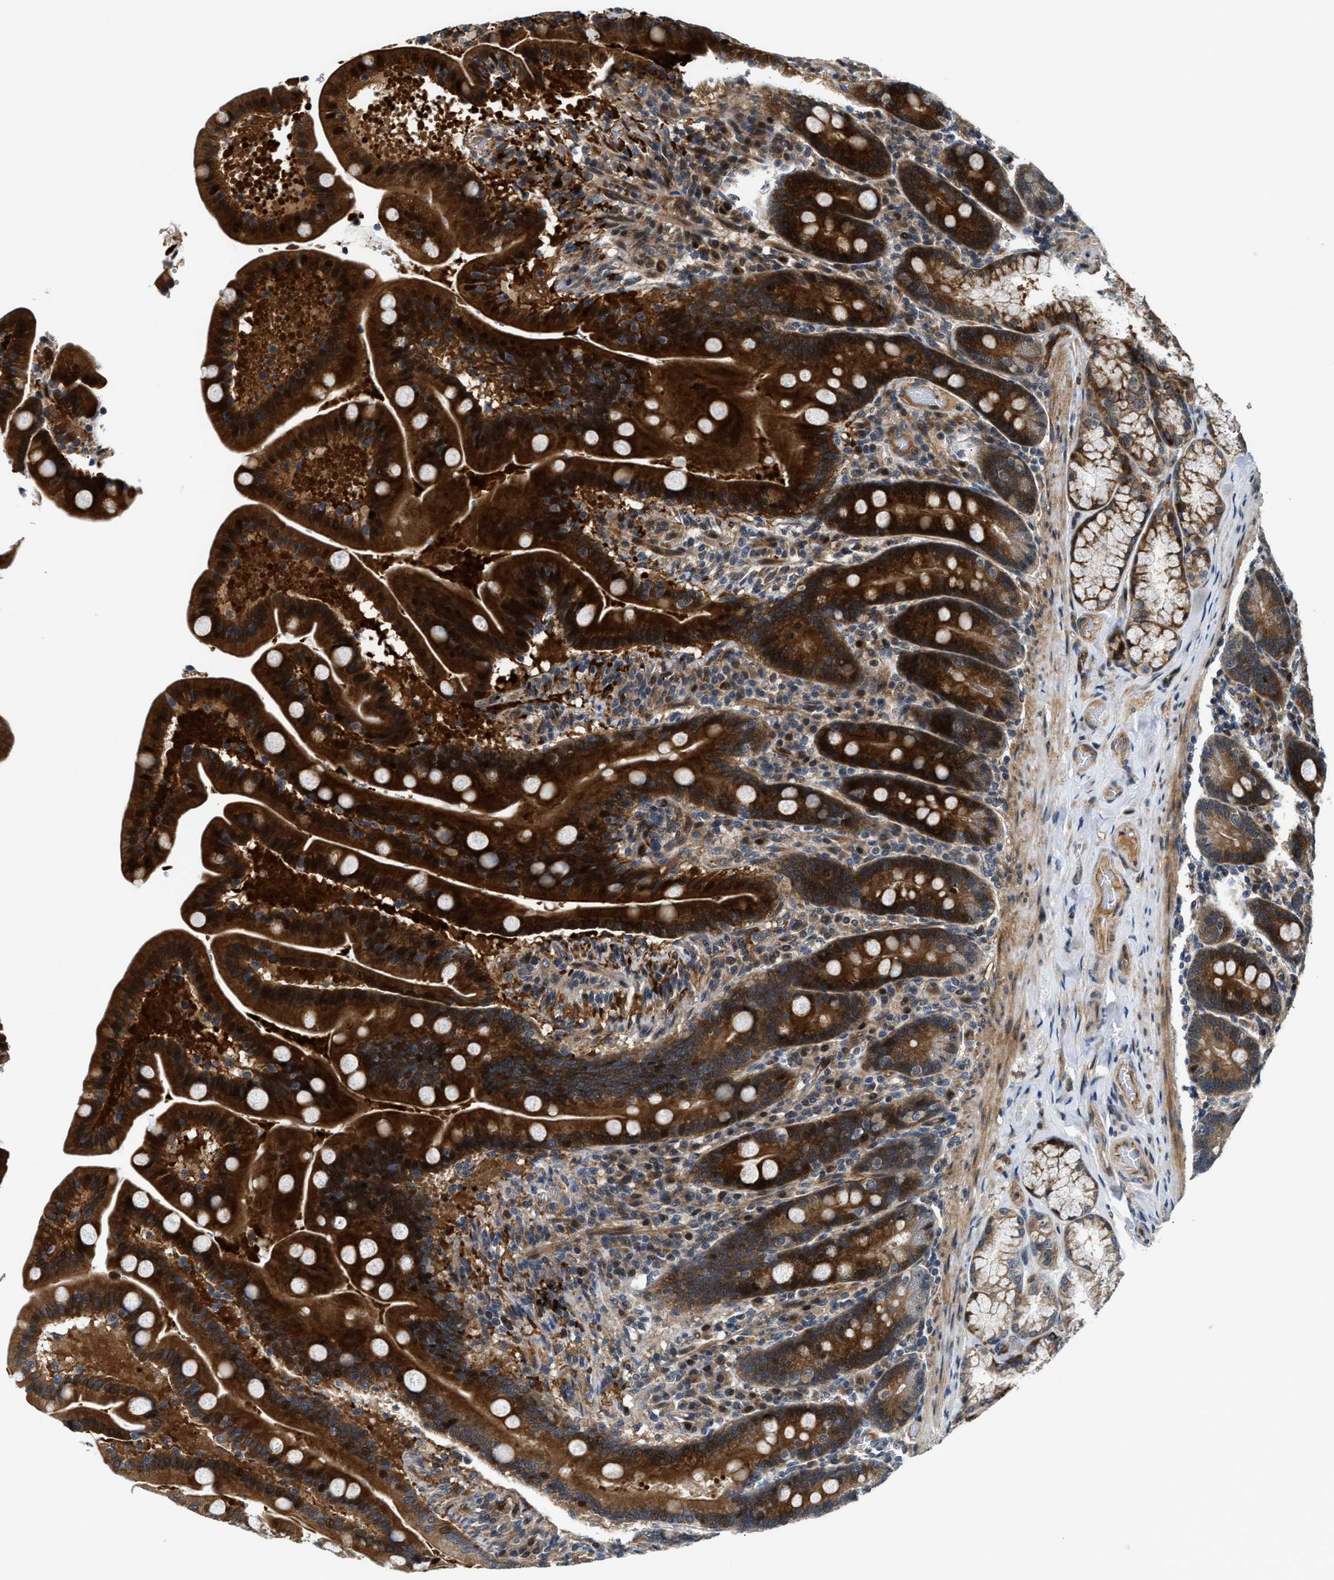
{"staining": {"intensity": "strong", "quantity": ">75%", "location": "cytoplasmic/membranous,nuclear"}, "tissue": "duodenum", "cell_type": "Glandular cells", "image_type": "normal", "snomed": [{"axis": "morphology", "description": "Normal tissue, NOS"}, {"axis": "topography", "description": "Duodenum"}], "caption": "Protein staining exhibits strong cytoplasmic/membranous,nuclear staining in approximately >75% of glandular cells in unremarkable duodenum. (Brightfield microscopy of DAB IHC at high magnification).", "gene": "ALDH3A2", "patient": {"sex": "male", "age": 54}}